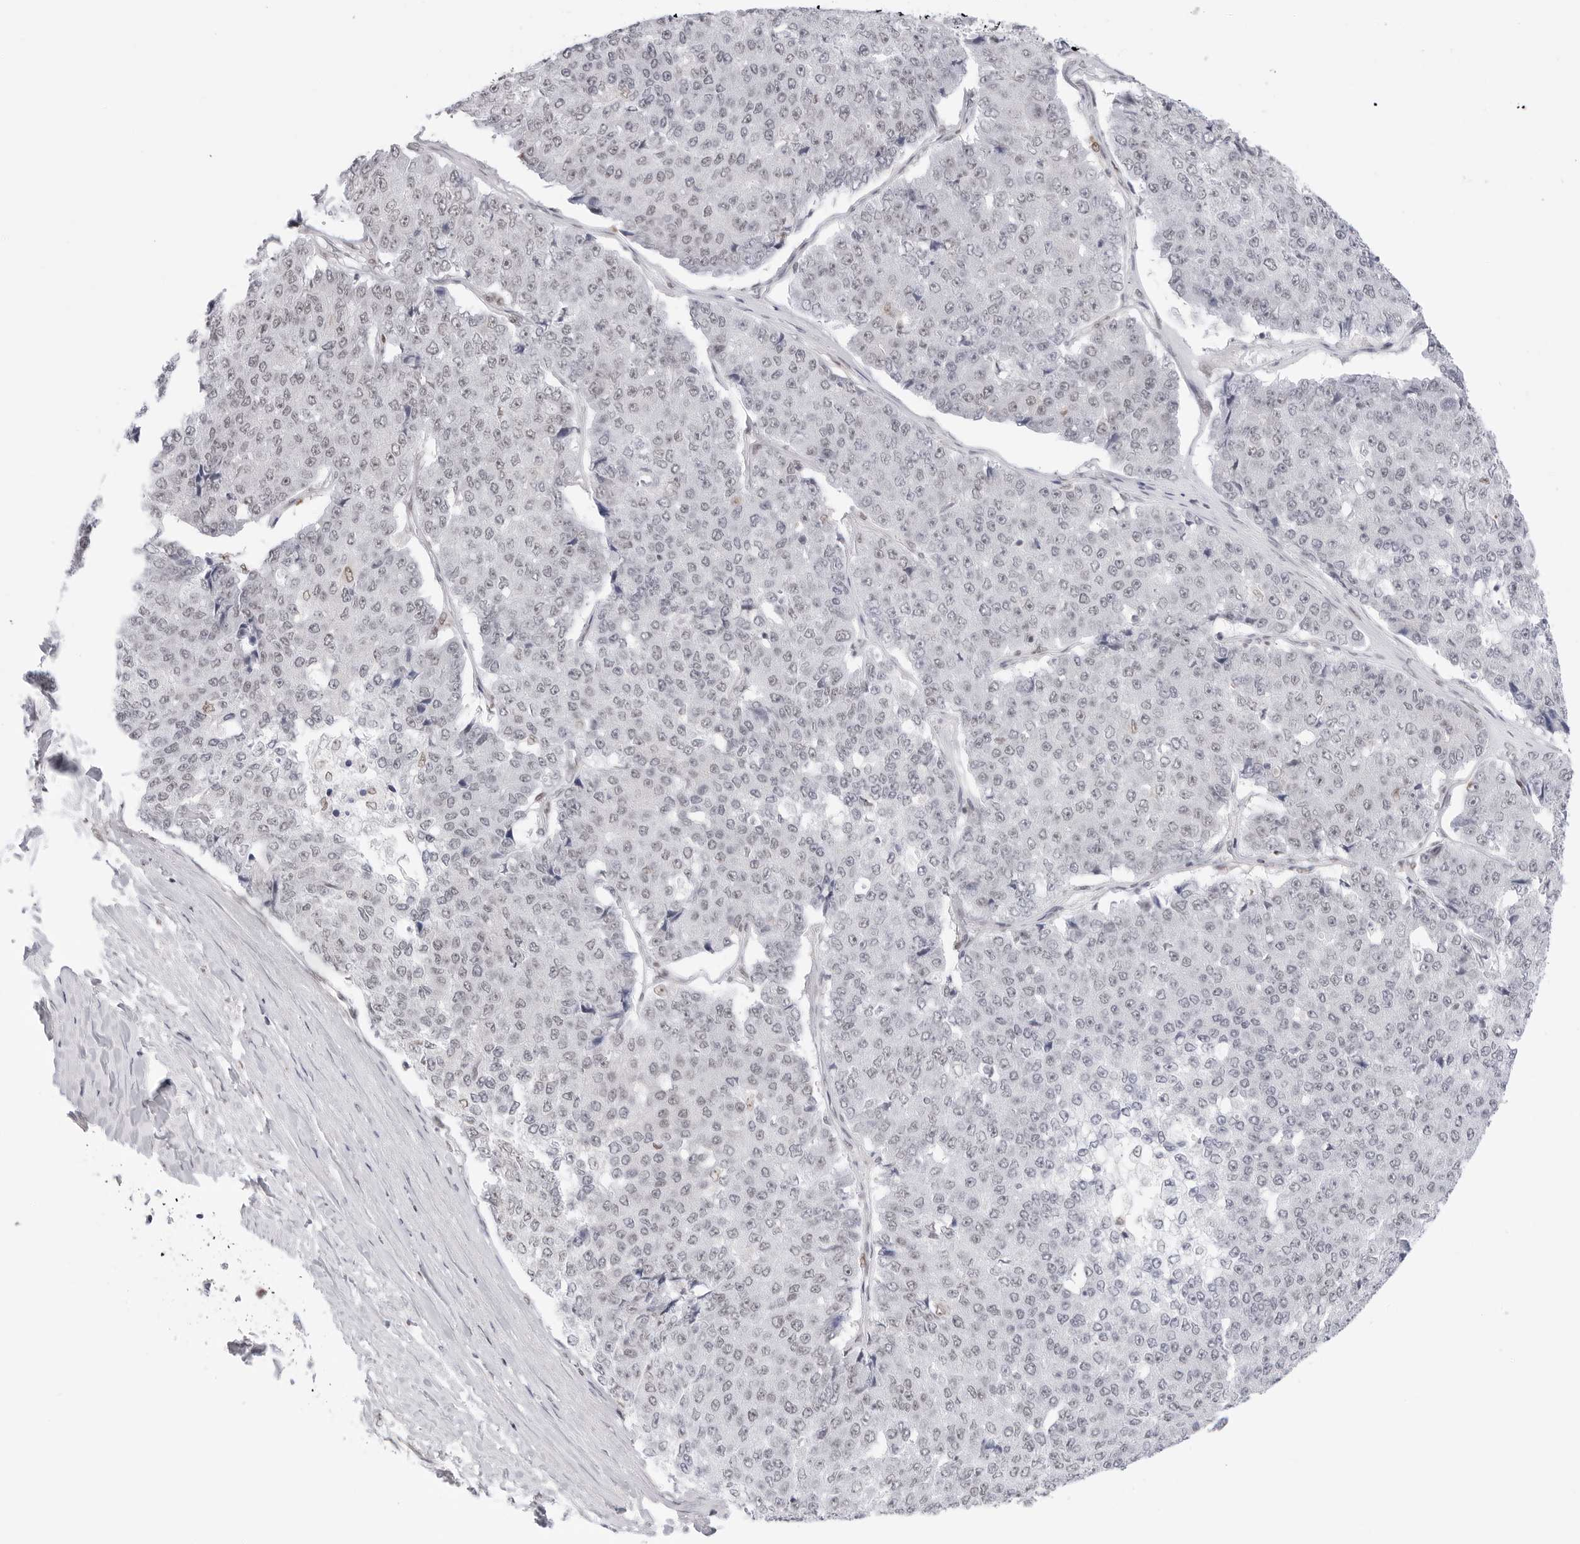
{"staining": {"intensity": "negative", "quantity": "none", "location": "none"}, "tissue": "pancreatic cancer", "cell_type": "Tumor cells", "image_type": "cancer", "snomed": [{"axis": "morphology", "description": "Adenocarcinoma, NOS"}, {"axis": "topography", "description": "Pancreas"}], "caption": "High magnification brightfield microscopy of adenocarcinoma (pancreatic) stained with DAB (3,3'-diaminobenzidine) (brown) and counterstained with hematoxylin (blue): tumor cells show no significant staining. (Stains: DAB (3,3'-diaminobenzidine) immunohistochemistry with hematoxylin counter stain, Microscopy: brightfield microscopy at high magnification).", "gene": "C1orf162", "patient": {"sex": "male", "age": 50}}